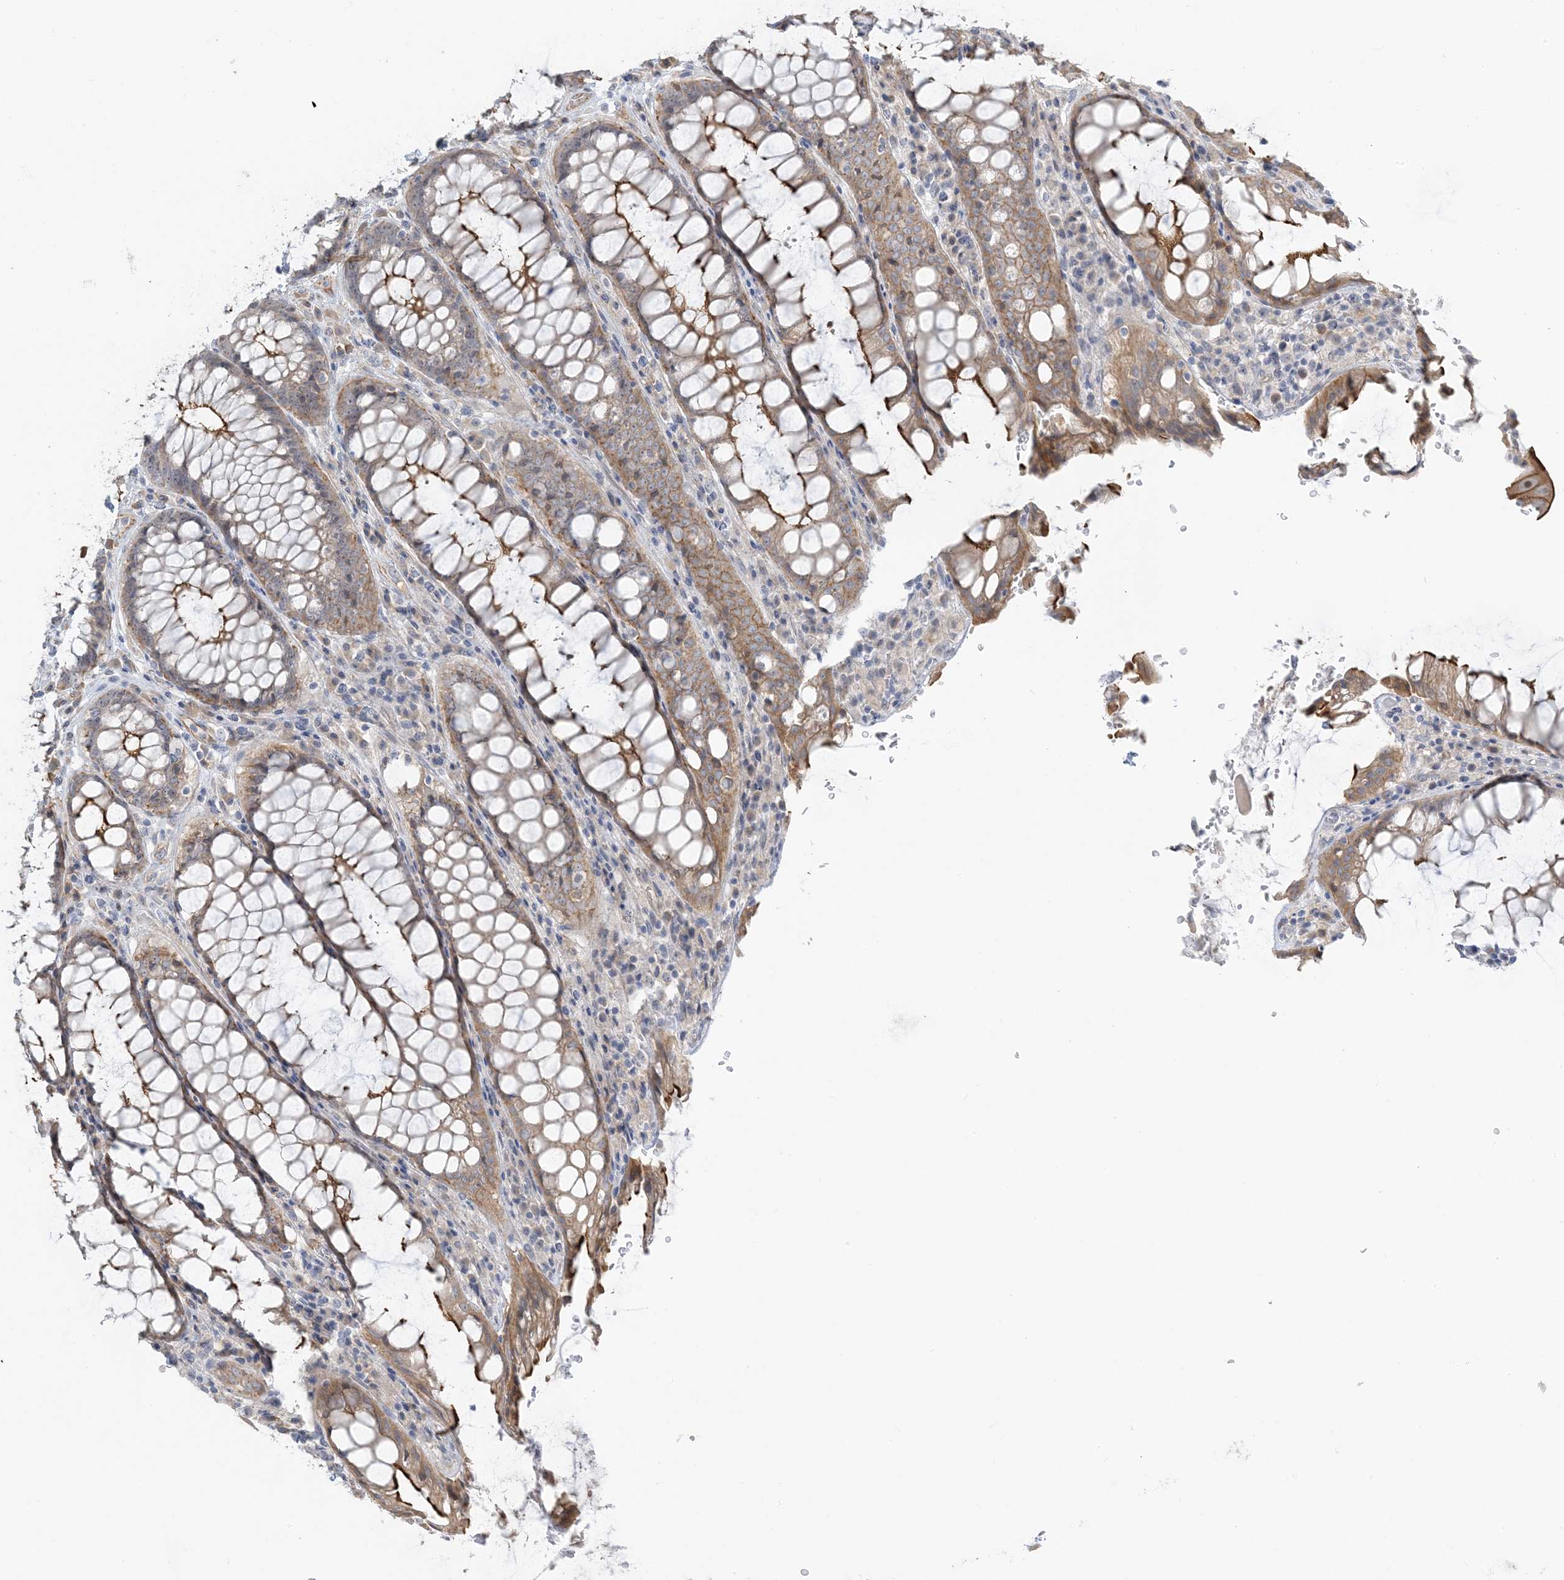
{"staining": {"intensity": "moderate", "quantity": ">75%", "location": "cytoplasmic/membranous"}, "tissue": "rectum", "cell_type": "Glandular cells", "image_type": "normal", "snomed": [{"axis": "morphology", "description": "Normal tissue, NOS"}, {"axis": "topography", "description": "Rectum"}], "caption": "Unremarkable rectum was stained to show a protein in brown. There is medium levels of moderate cytoplasmic/membranous staining in about >75% of glandular cells.", "gene": "IL36B", "patient": {"sex": "male", "age": 64}}